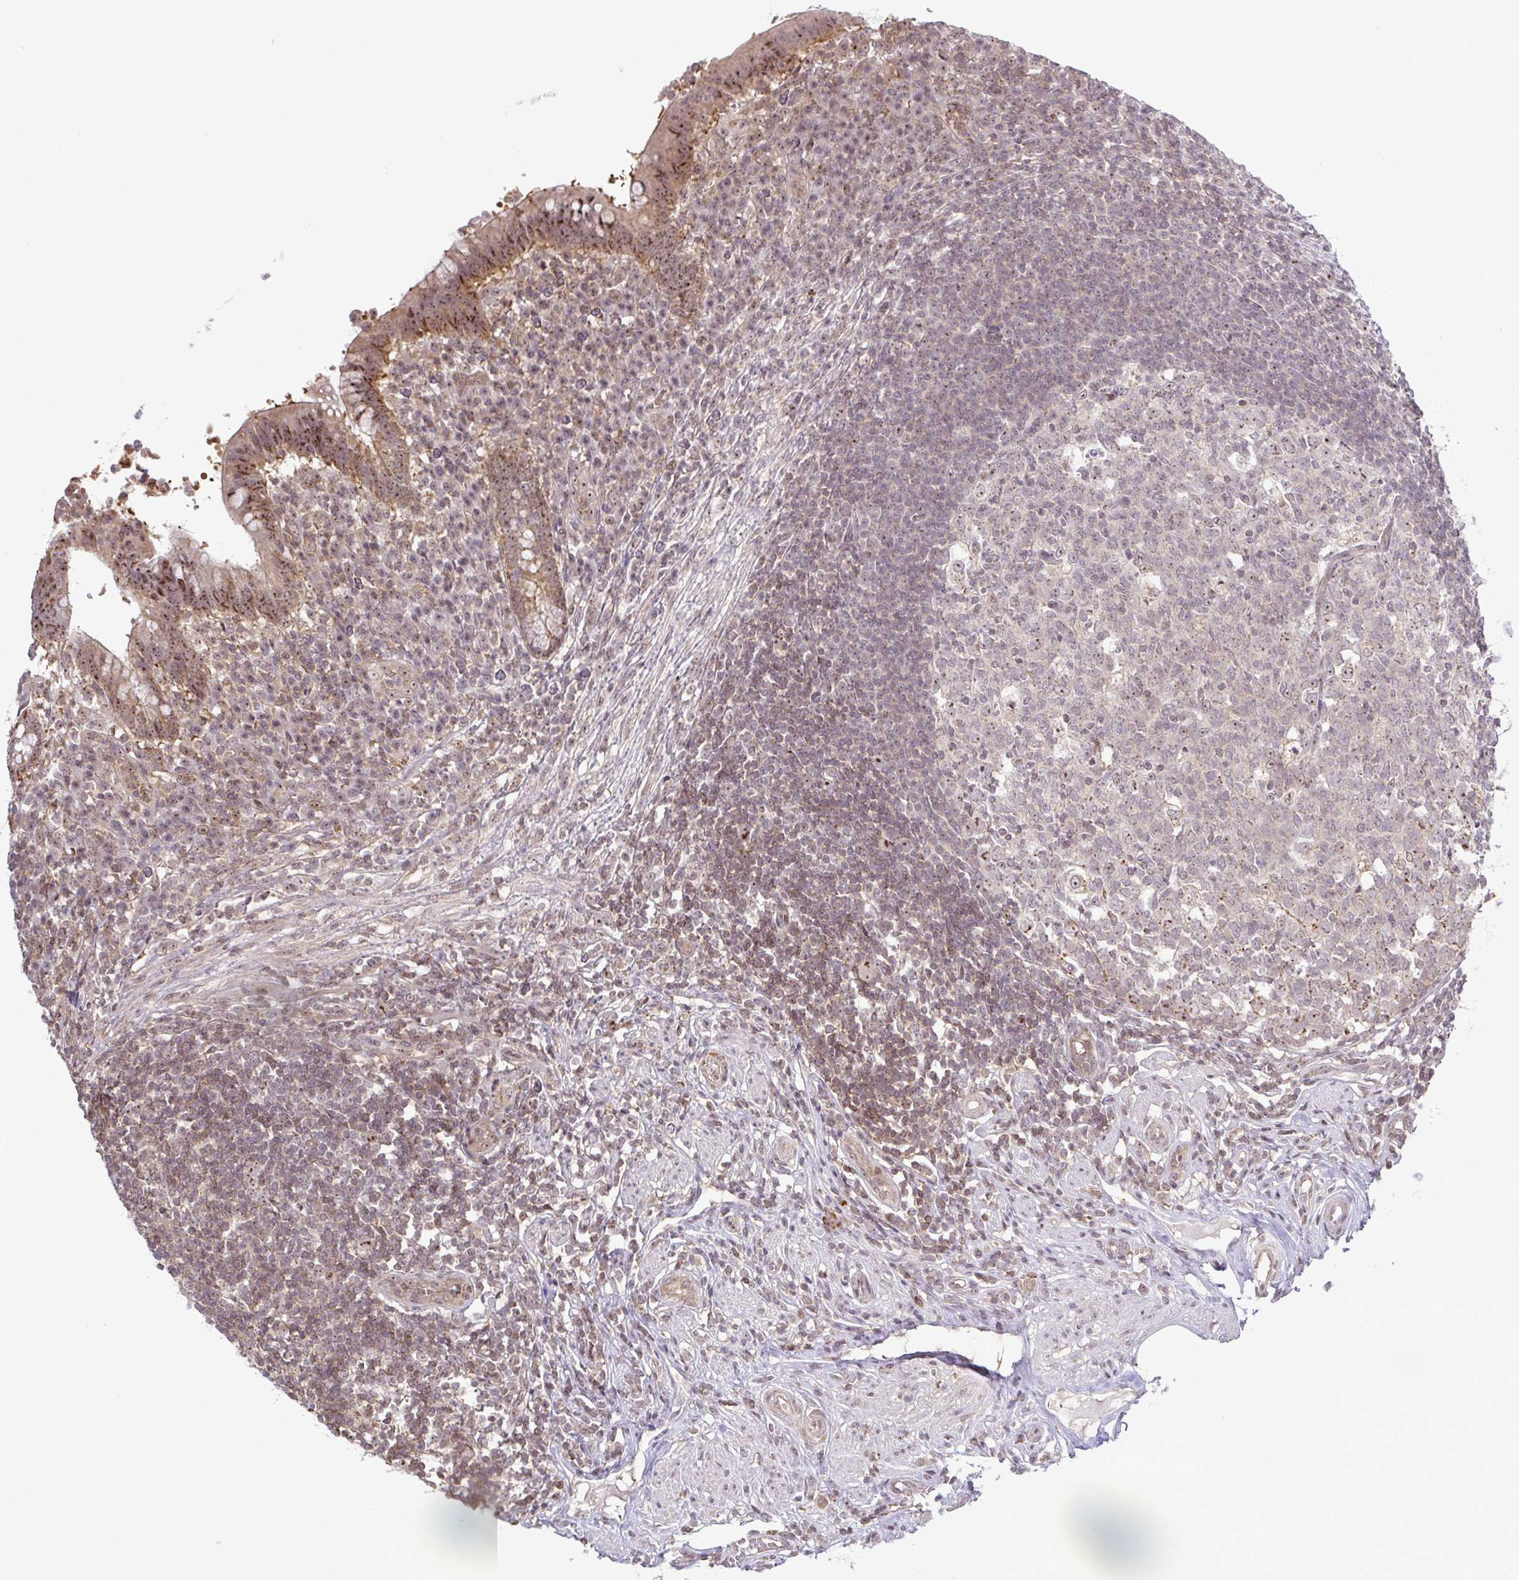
{"staining": {"intensity": "moderate", "quantity": ">75%", "location": "cytoplasmic/membranous,nuclear"}, "tissue": "appendix", "cell_type": "Glandular cells", "image_type": "normal", "snomed": [{"axis": "morphology", "description": "Normal tissue, NOS"}, {"axis": "topography", "description": "Appendix"}], "caption": "Appendix stained with a brown dye shows moderate cytoplasmic/membranous,nuclear positive expression in approximately >75% of glandular cells.", "gene": "RSL24D1", "patient": {"sex": "female", "age": 56}}